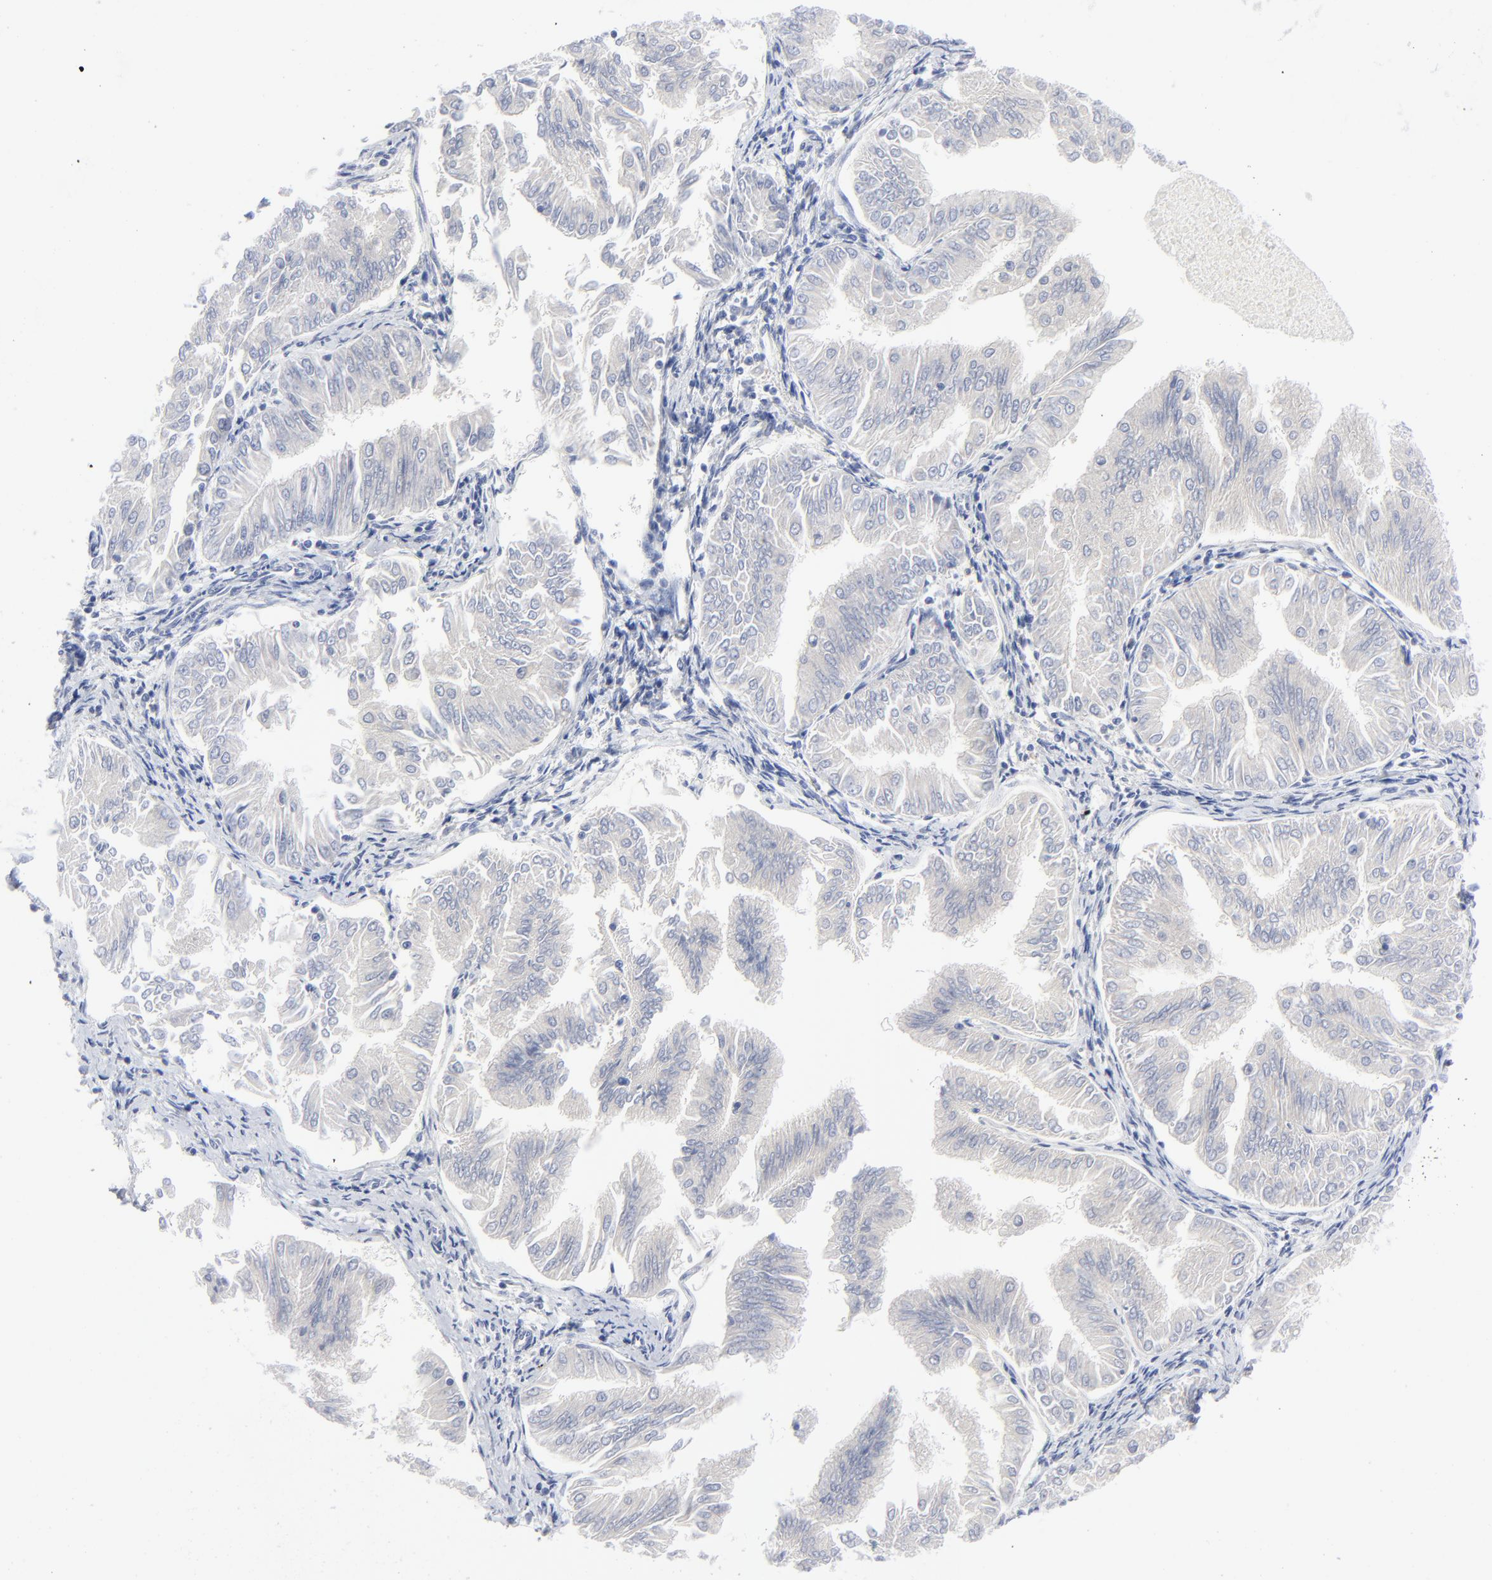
{"staining": {"intensity": "negative", "quantity": "none", "location": "none"}, "tissue": "endometrial cancer", "cell_type": "Tumor cells", "image_type": "cancer", "snomed": [{"axis": "morphology", "description": "Adenocarcinoma, NOS"}, {"axis": "topography", "description": "Endometrium"}], "caption": "The immunohistochemistry image has no significant staining in tumor cells of adenocarcinoma (endometrial) tissue. (Immunohistochemistry (ihc), brightfield microscopy, high magnification).", "gene": "CLEC4G", "patient": {"sex": "female", "age": 53}}